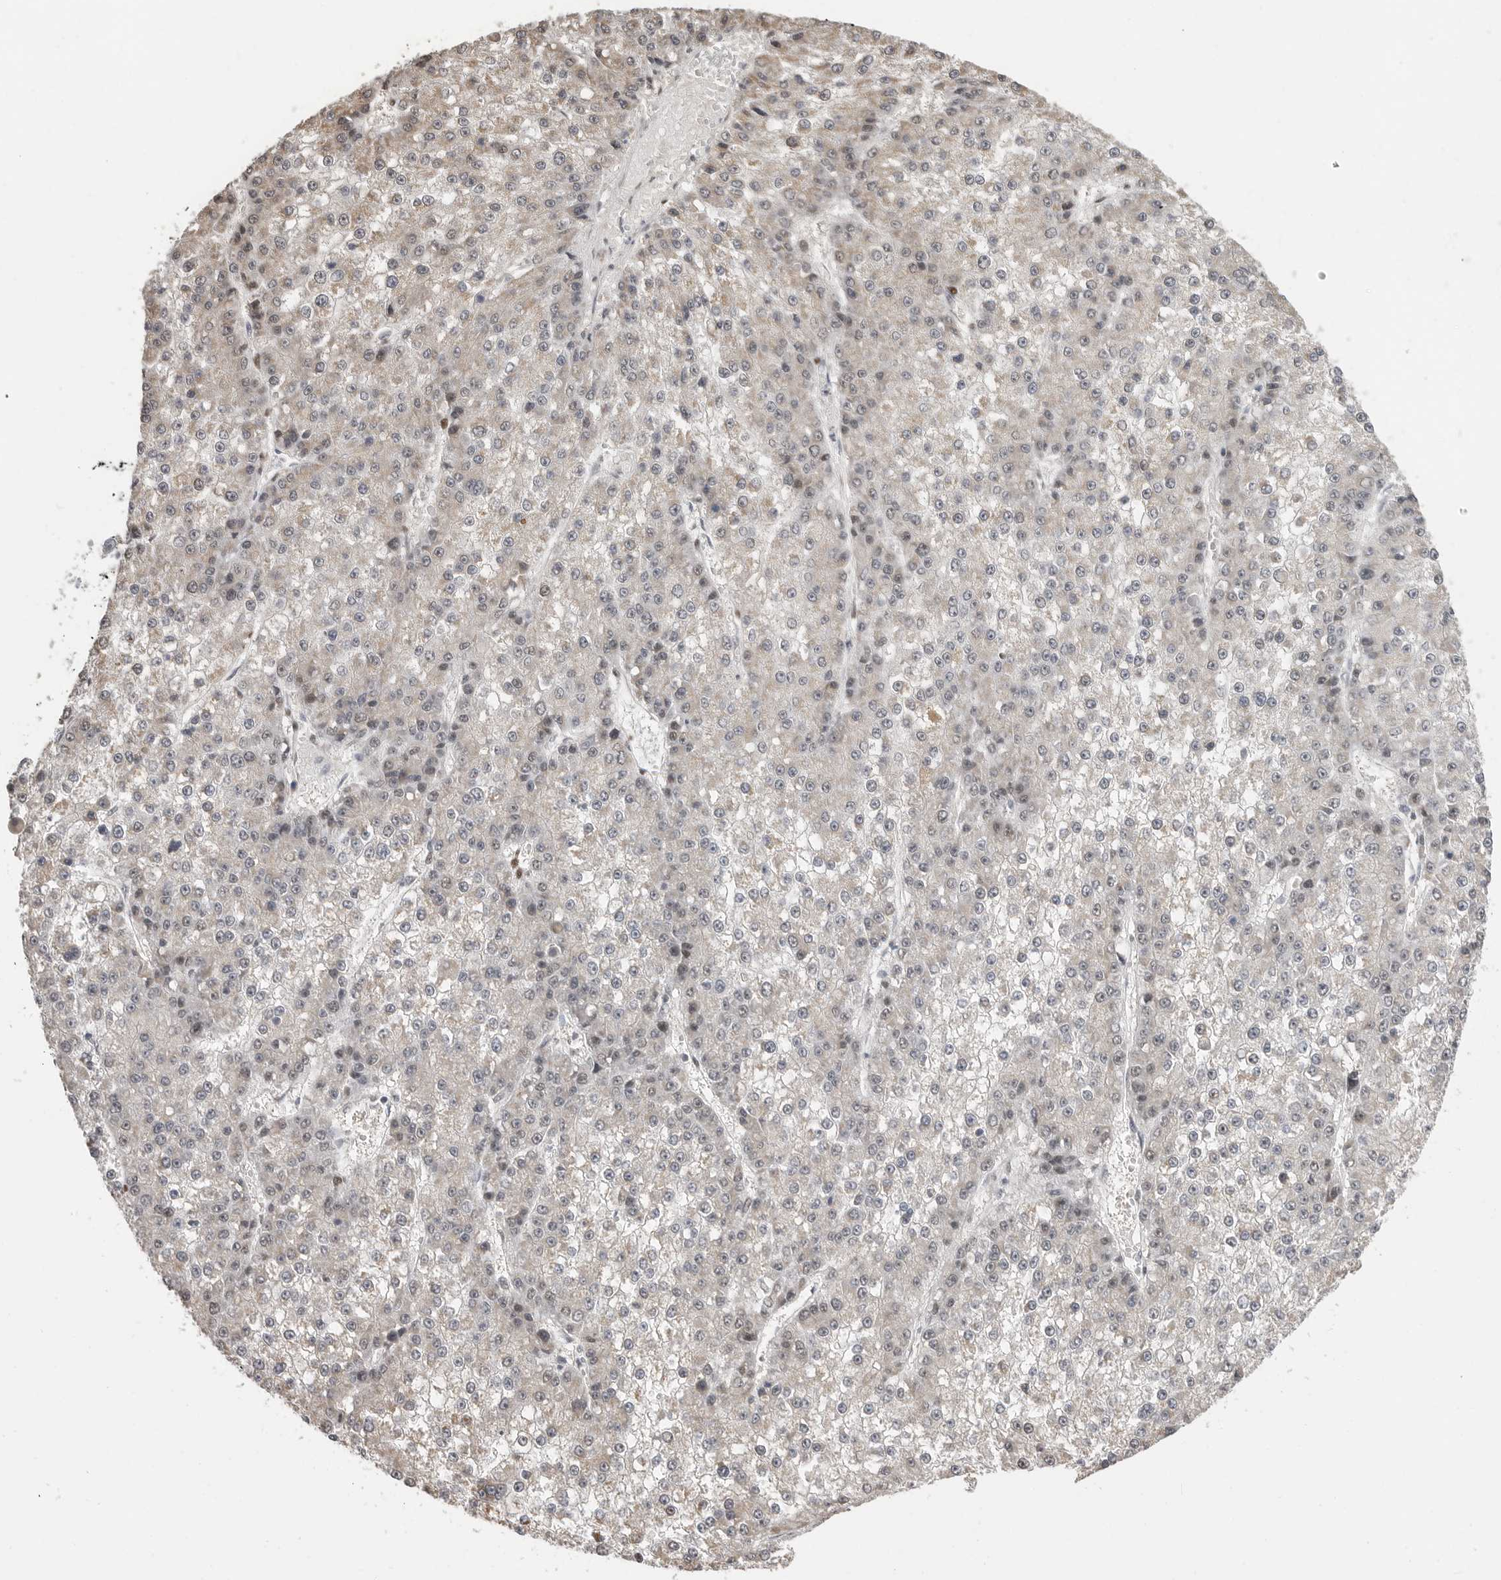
{"staining": {"intensity": "weak", "quantity": "<25%", "location": "cytoplasmic/membranous,nuclear"}, "tissue": "liver cancer", "cell_type": "Tumor cells", "image_type": "cancer", "snomed": [{"axis": "morphology", "description": "Carcinoma, Hepatocellular, NOS"}, {"axis": "topography", "description": "Liver"}], "caption": "Tumor cells are negative for protein expression in human liver cancer. (DAB IHC, high magnification).", "gene": "SMARCC1", "patient": {"sex": "female", "age": 73}}